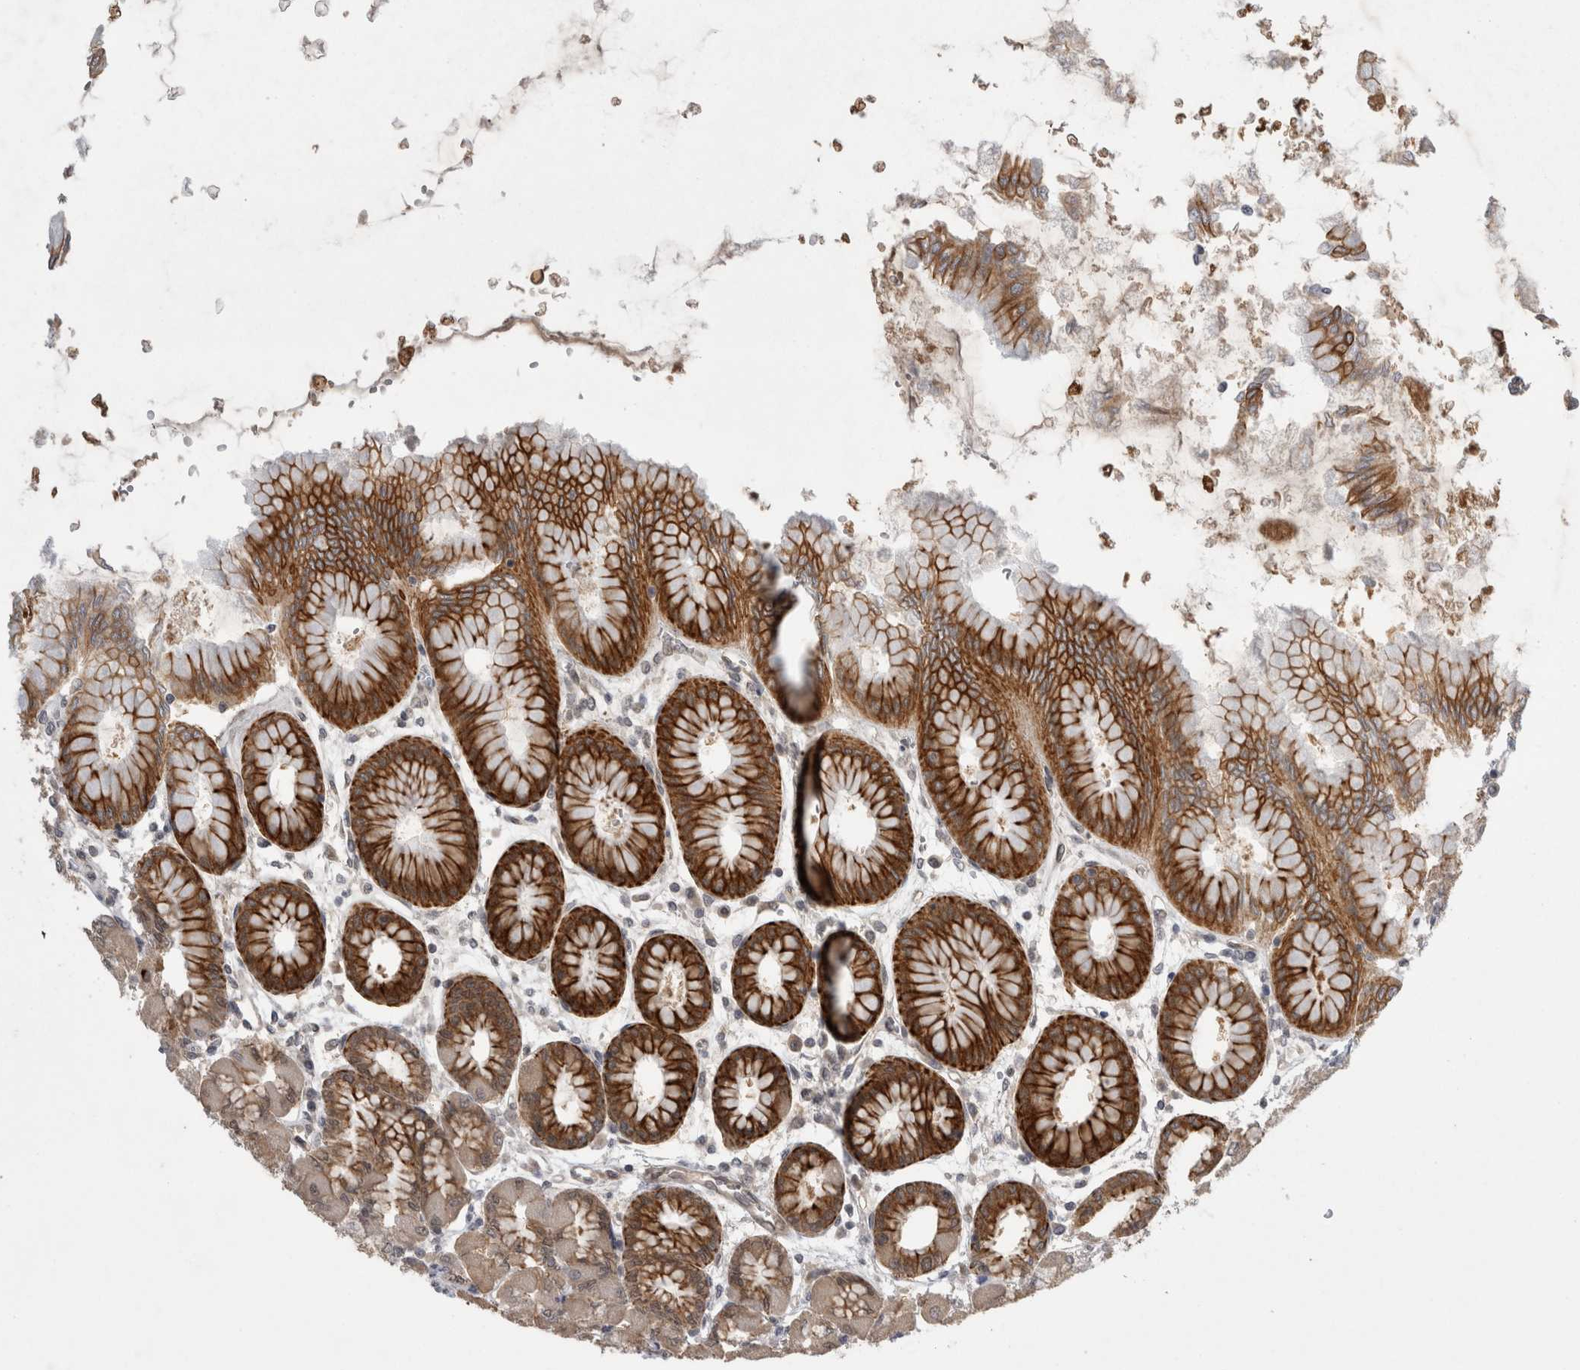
{"staining": {"intensity": "strong", "quantity": ">75%", "location": "cytoplasmic/membranous"}, "tissue": "stomach", "cell_type": "Glandular cells", "image_type": "normal", "snomed": [{"axis": "morphology", "description": "Normal tissue, NOS"}, {"axis": "topography", "description": "Stomach, upper"}], "caption": "Protein staining of normal stomach displays strong cytoplasmic/membranous staining in about >75% of glandular cells.", "gene": "ZNF341", "patient": {"sex": "female", "age": 56}}